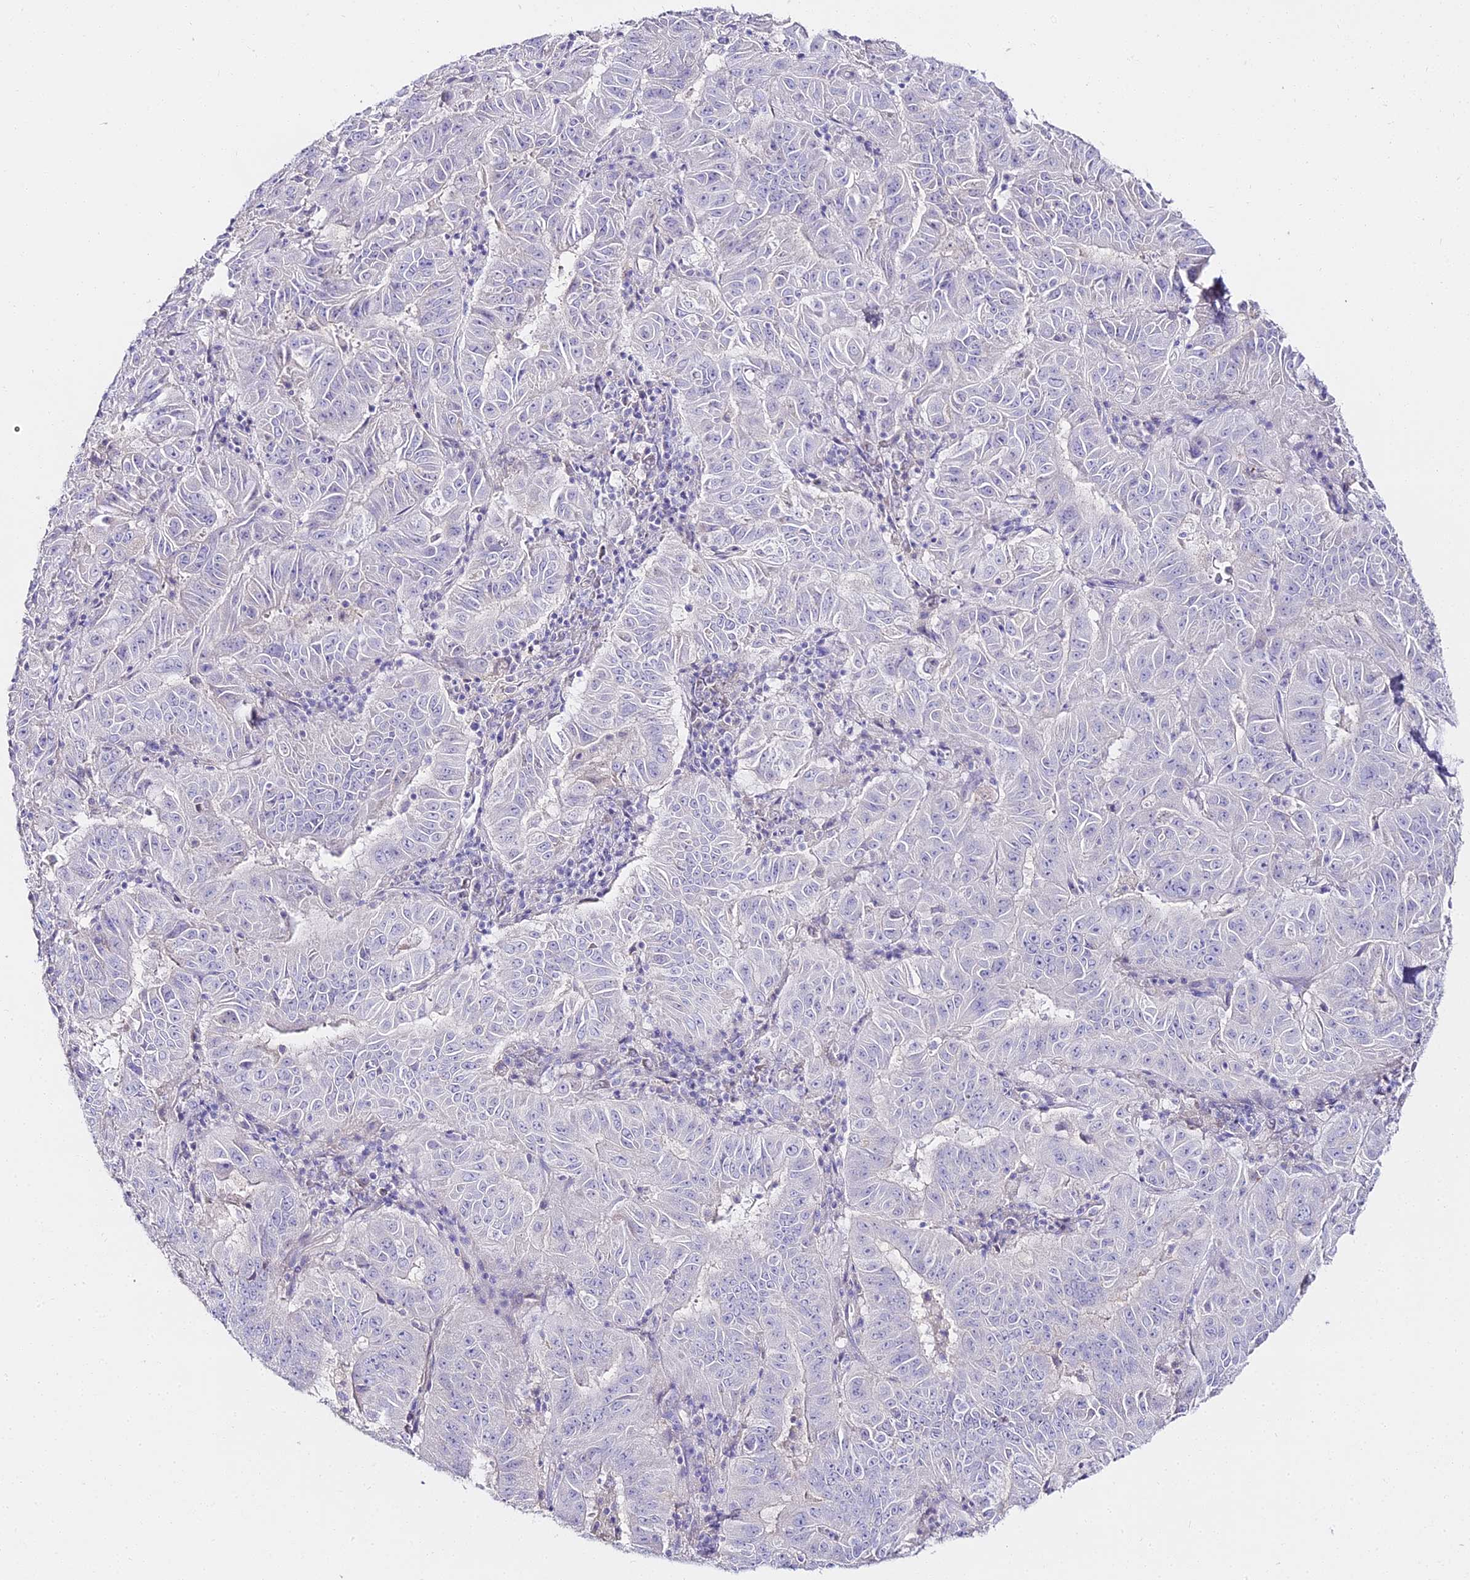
{"staining": {"intensity": "negative", "quantity": "none", "location": "none"}, "tissue": "pancreatic cancer", "cell_type": "Tumor cells", "image_type": "cancer", "snomed": [{"axis": "morphology", "description": "Adenocarcinoma, NOS"}, {"axis": "topography", "description": "Pancreas"}], "caption": "This is an immunohistochemistry histopathology image of adenocarcinoma (pancreatic). There is no expression in tumor cells.", "gene": "ALPG", "patient": {"sex": "male", "age": 63}}